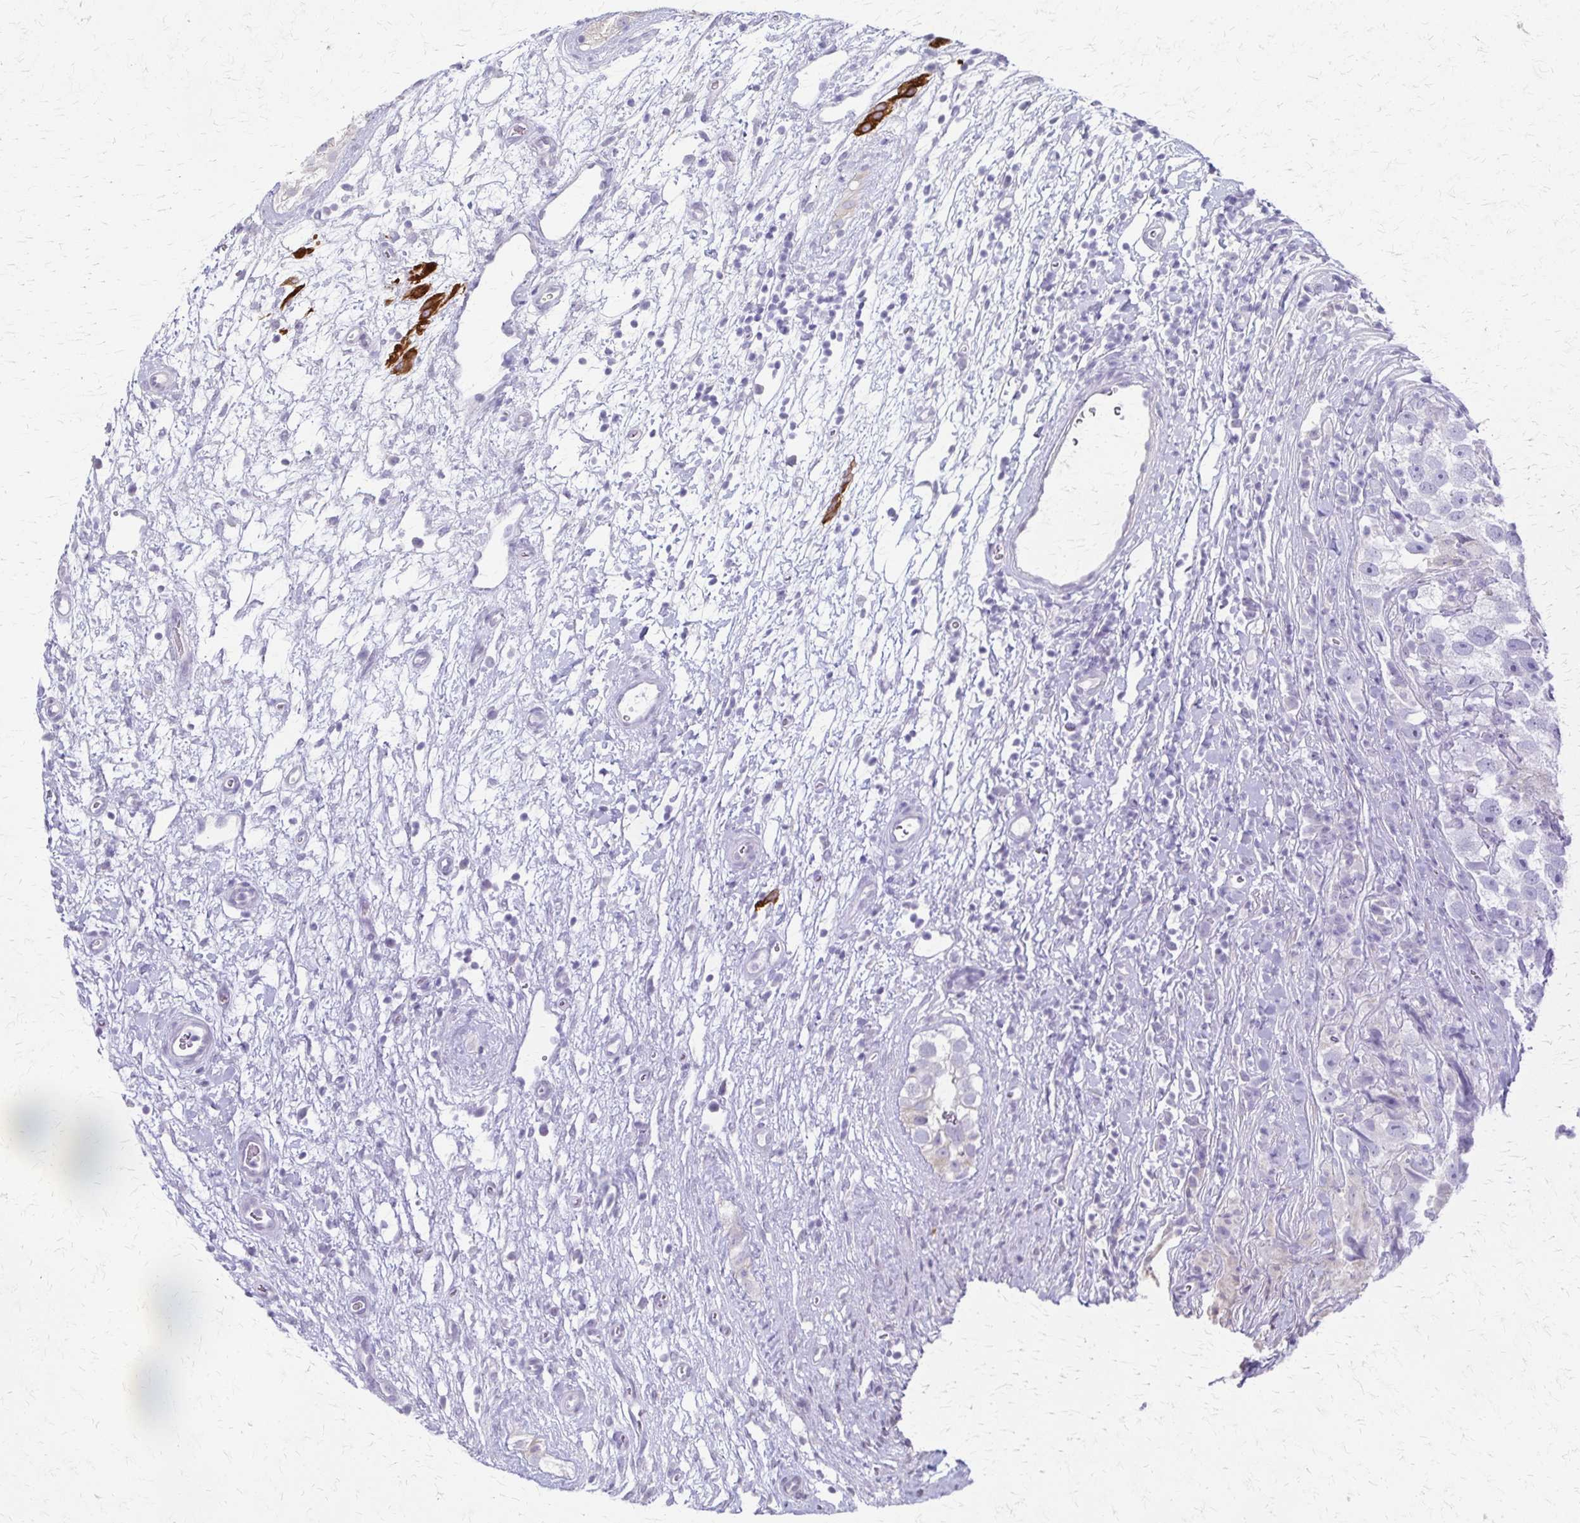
{"staining": {"intensity": "negative", "quantity": "none", "location": "none"}, "tissue": "testis cancer", "cell_type": "Tumor cells", "image_type": "cancer", "snomed": [{"axis": "morphology", "description": "Seminoma, NOS"}, {"axis": "topography", "description": "Testis"}], "caption": "Testis cancer (seminoma) stained for a protein using IHC reveals no staining tumor cells.", "gene": "CYB5A", "patient": {"sex": "male", "age": 26}}